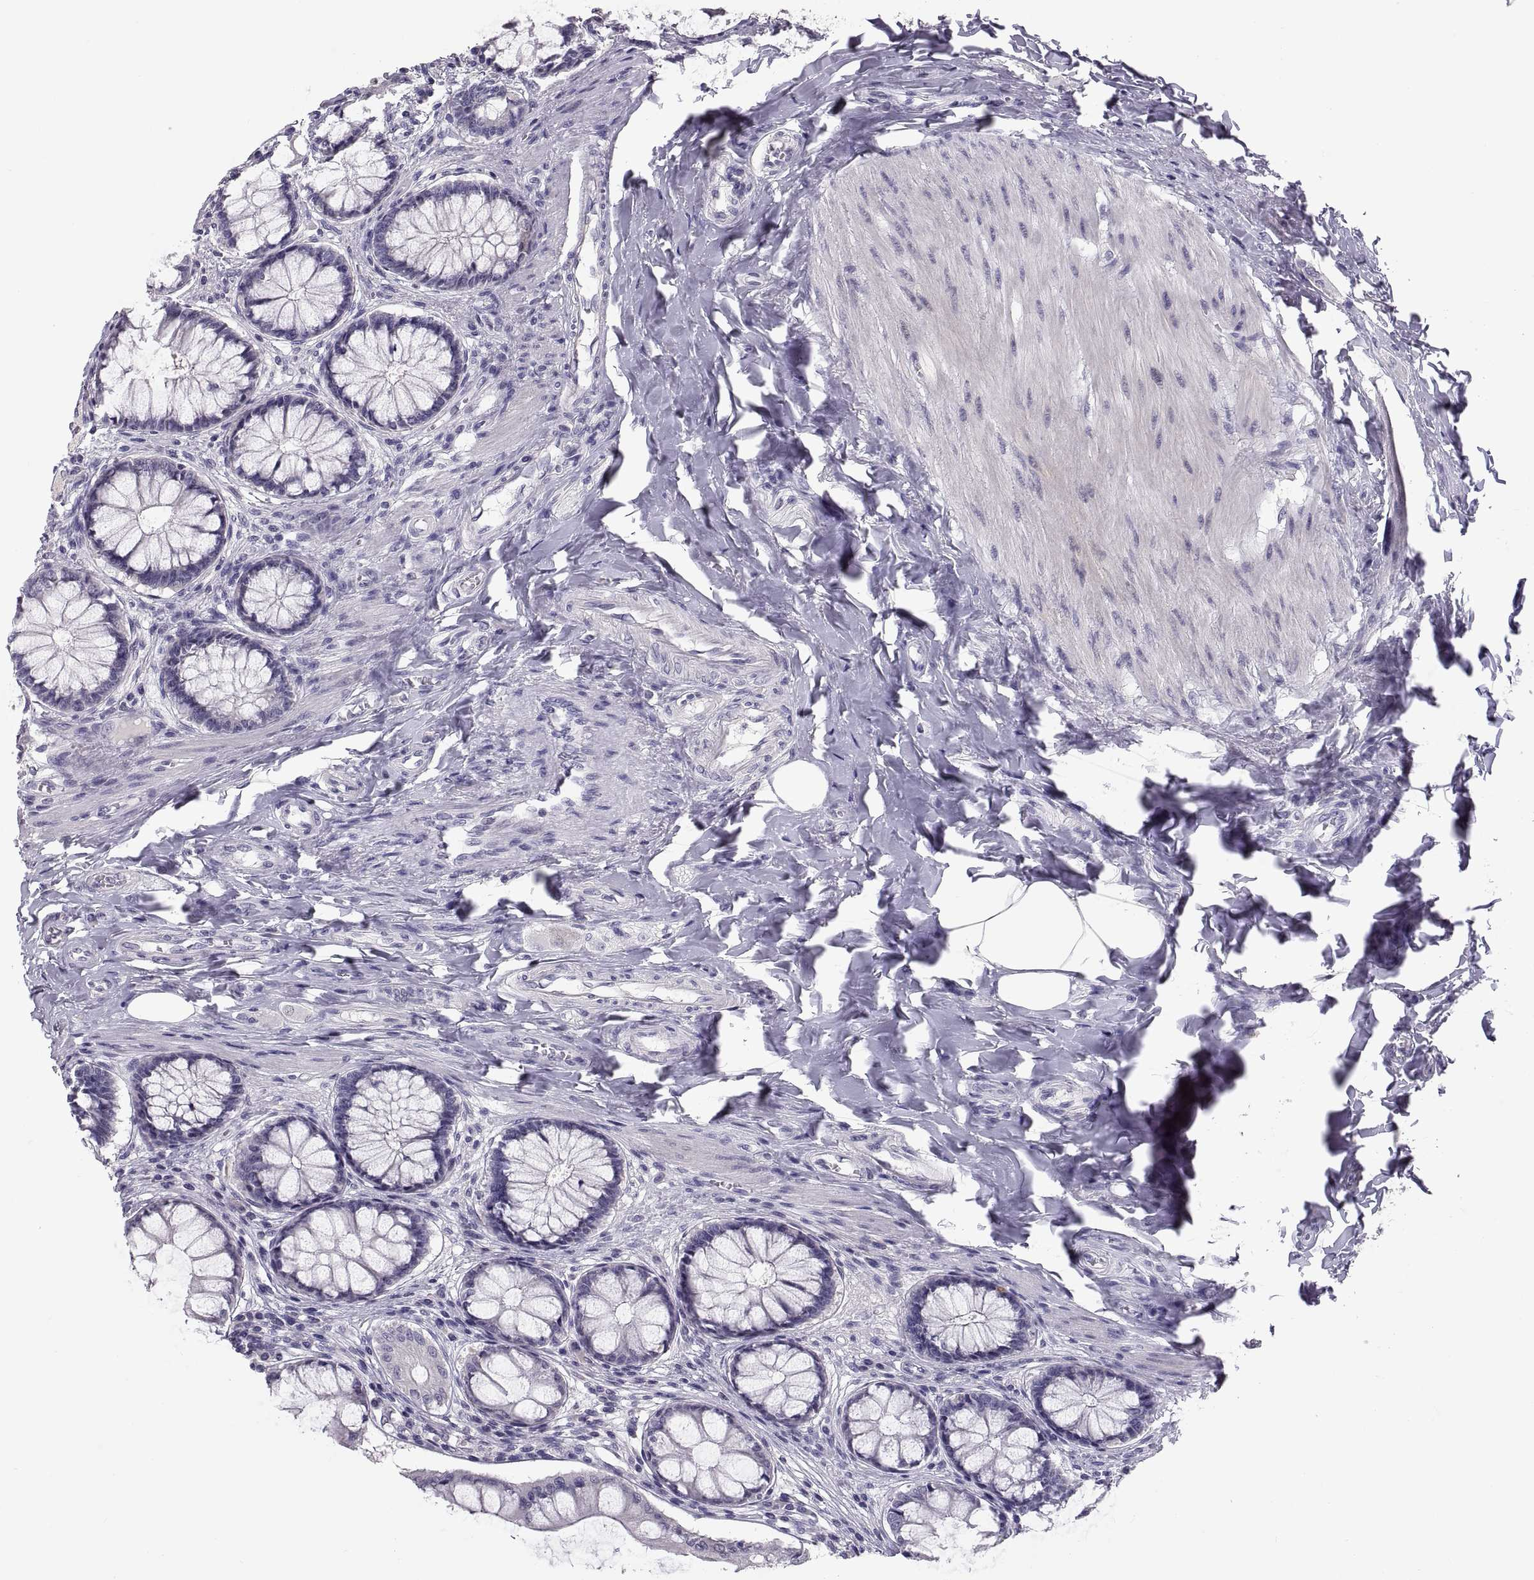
{"staining": {"intensity": "negative", "quantity": "none", "location": "none"}, "tissue": "colon", "cell_type": "Endothelial cells", "image_type": "normal", "snomed": [{"axis": "morphology", "description": "Normal tissue, NOS"}, {"axis": "topography", "description": "Colon"}], "caption": "IHC of normal human colon shows no expression in endothelial cells. (DAB immunohistochemistry (IHC) visualized using brightfield microscopy, high magnification).", "gene": "PTN", "patient": {"sex": "female", "age": 65}}